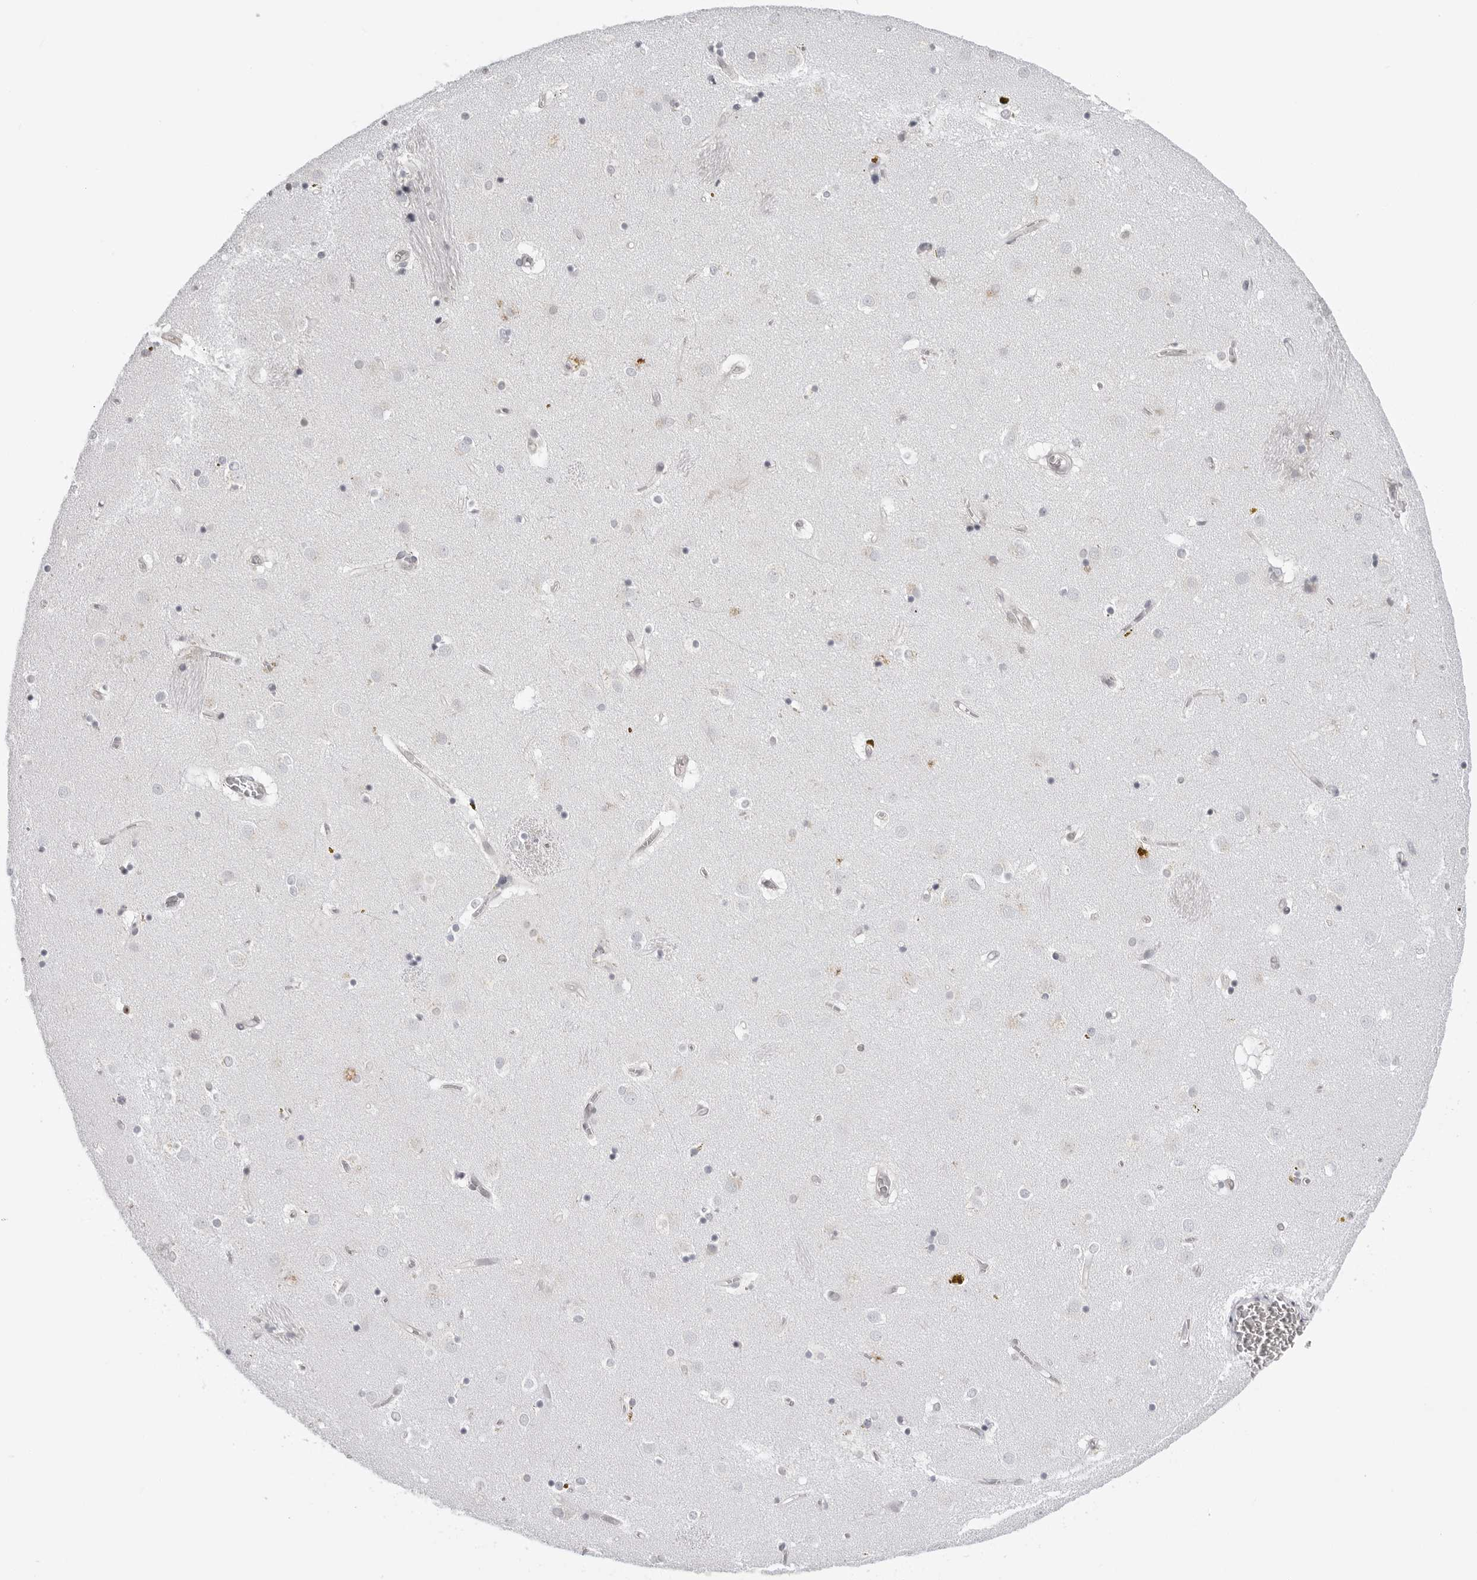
{"staining": {"intensity": "negative", "quantity": "none", "location": "none"}, "tissue": "caudate", "cell_type": "Glial cells", "image_type": "normal", "snomed": [{"axis": "morphology", "description": "Normal tissue, NOS"}, {"axis": "topography", "description": "Lateral ventricle wall"}], "caption": "Immunohistochemistry histopathology image of benign human caudate stained for a protein (brown), which exhibits no positivity in glial cells.", "gene": "CASP7", "patient": {"sex": "male", "age": 70}}